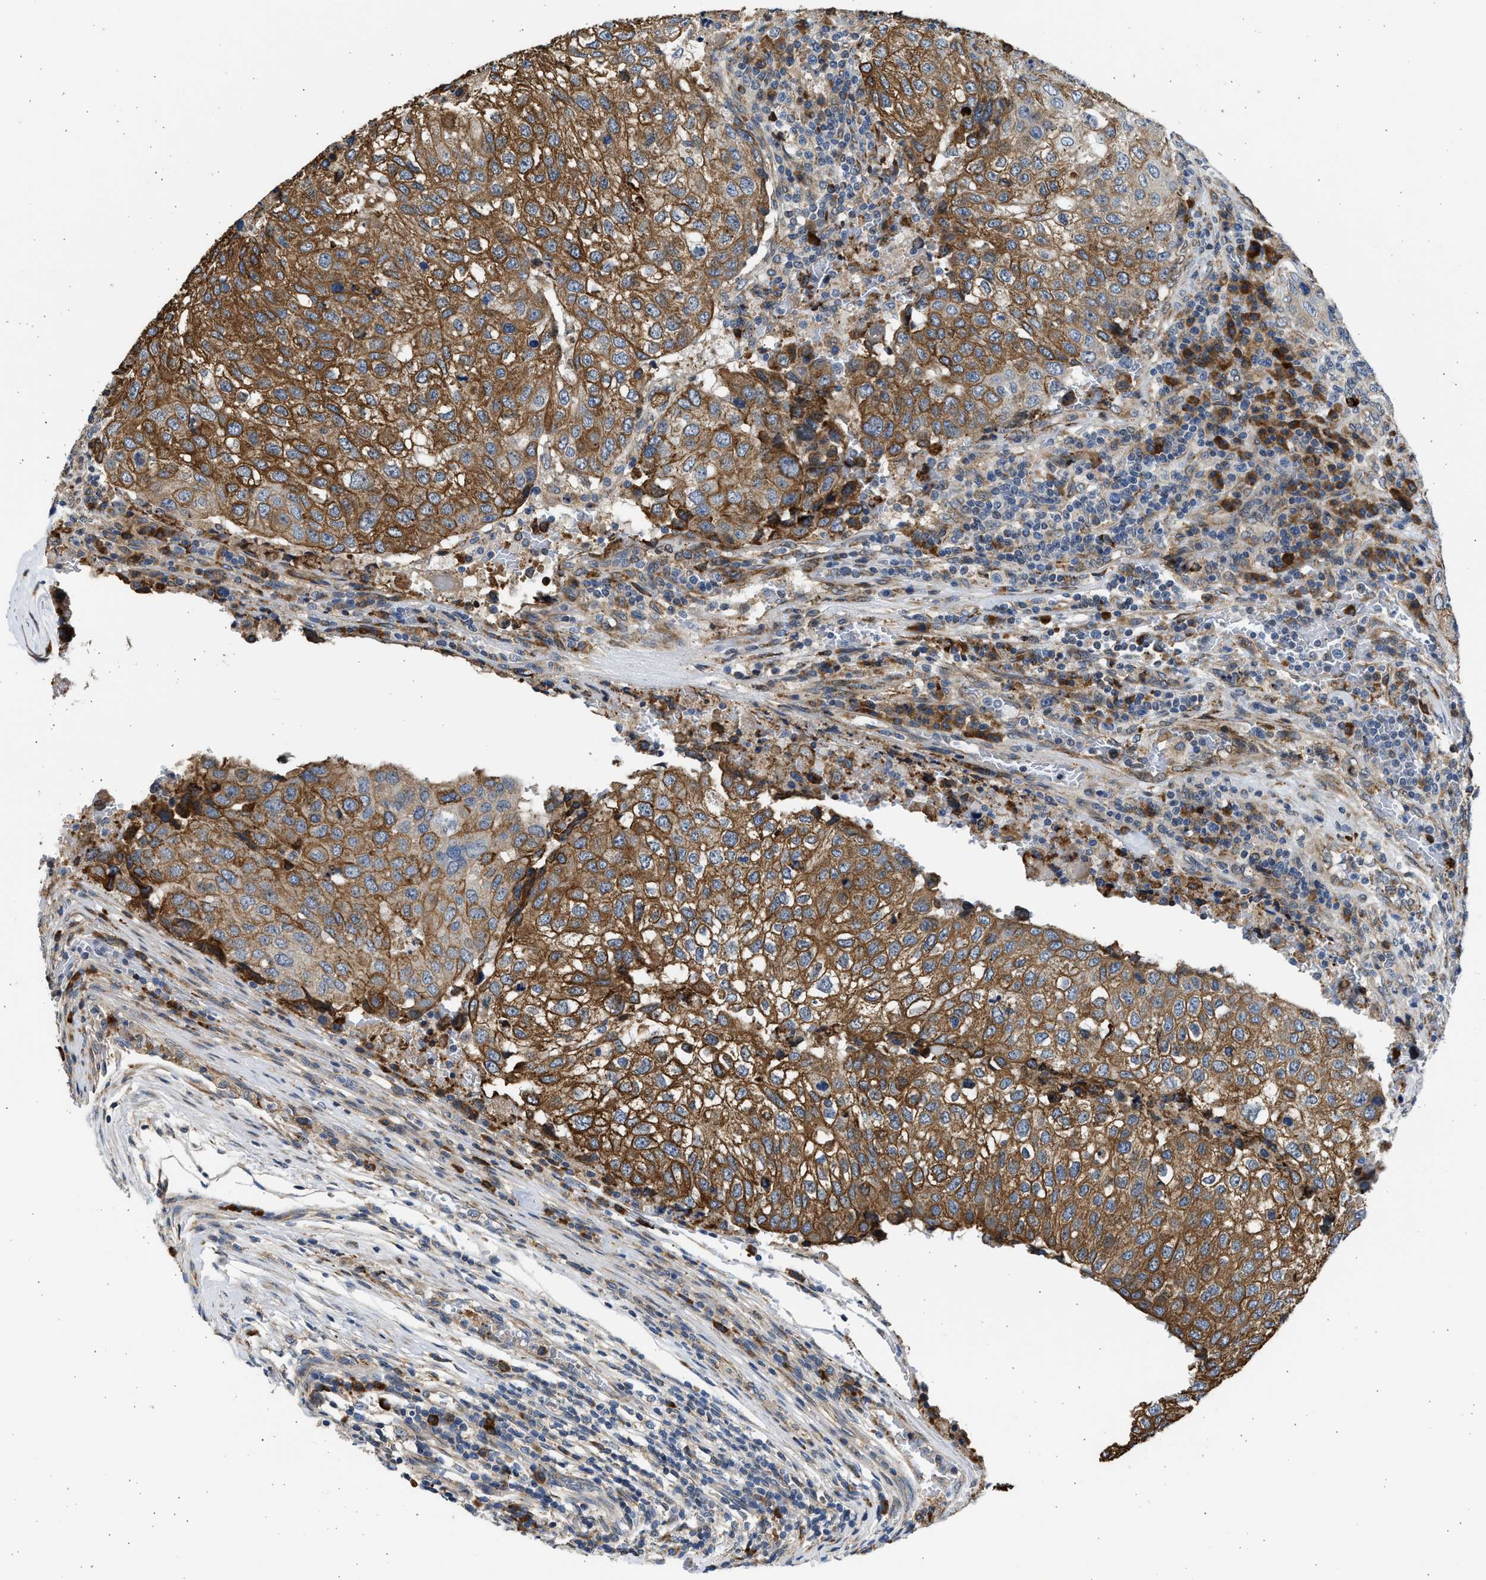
{"staining": {"intensity": "strong", "quantity": ">75%", "location": "cytoplasmic/membranous"}, "tissue": "urothelial cancer", "cell_type": "Tumor cells", "image_type": "cancer", "snomed": [{"axis": "morphology", "description": "Urothelial carcinoma, High grade"}, {"axis": "topography", "description": "Lymph node"}, {"axis": "topography", "description": "Urinary bladder"}], "caption": "Urothelial cancer was stained to show a protein in brown. There is high levels of strong cytoplasmic/membranous staining in about >75% of tumor cells. The protein is stained brown, and the nuclei are stained in blue (DAB (3,3'-diaminobenzidine) IHC with brightfield microscopy, high magnification).", "gene": "PLD2", "patient": {"sex": "male", "age": 51}}